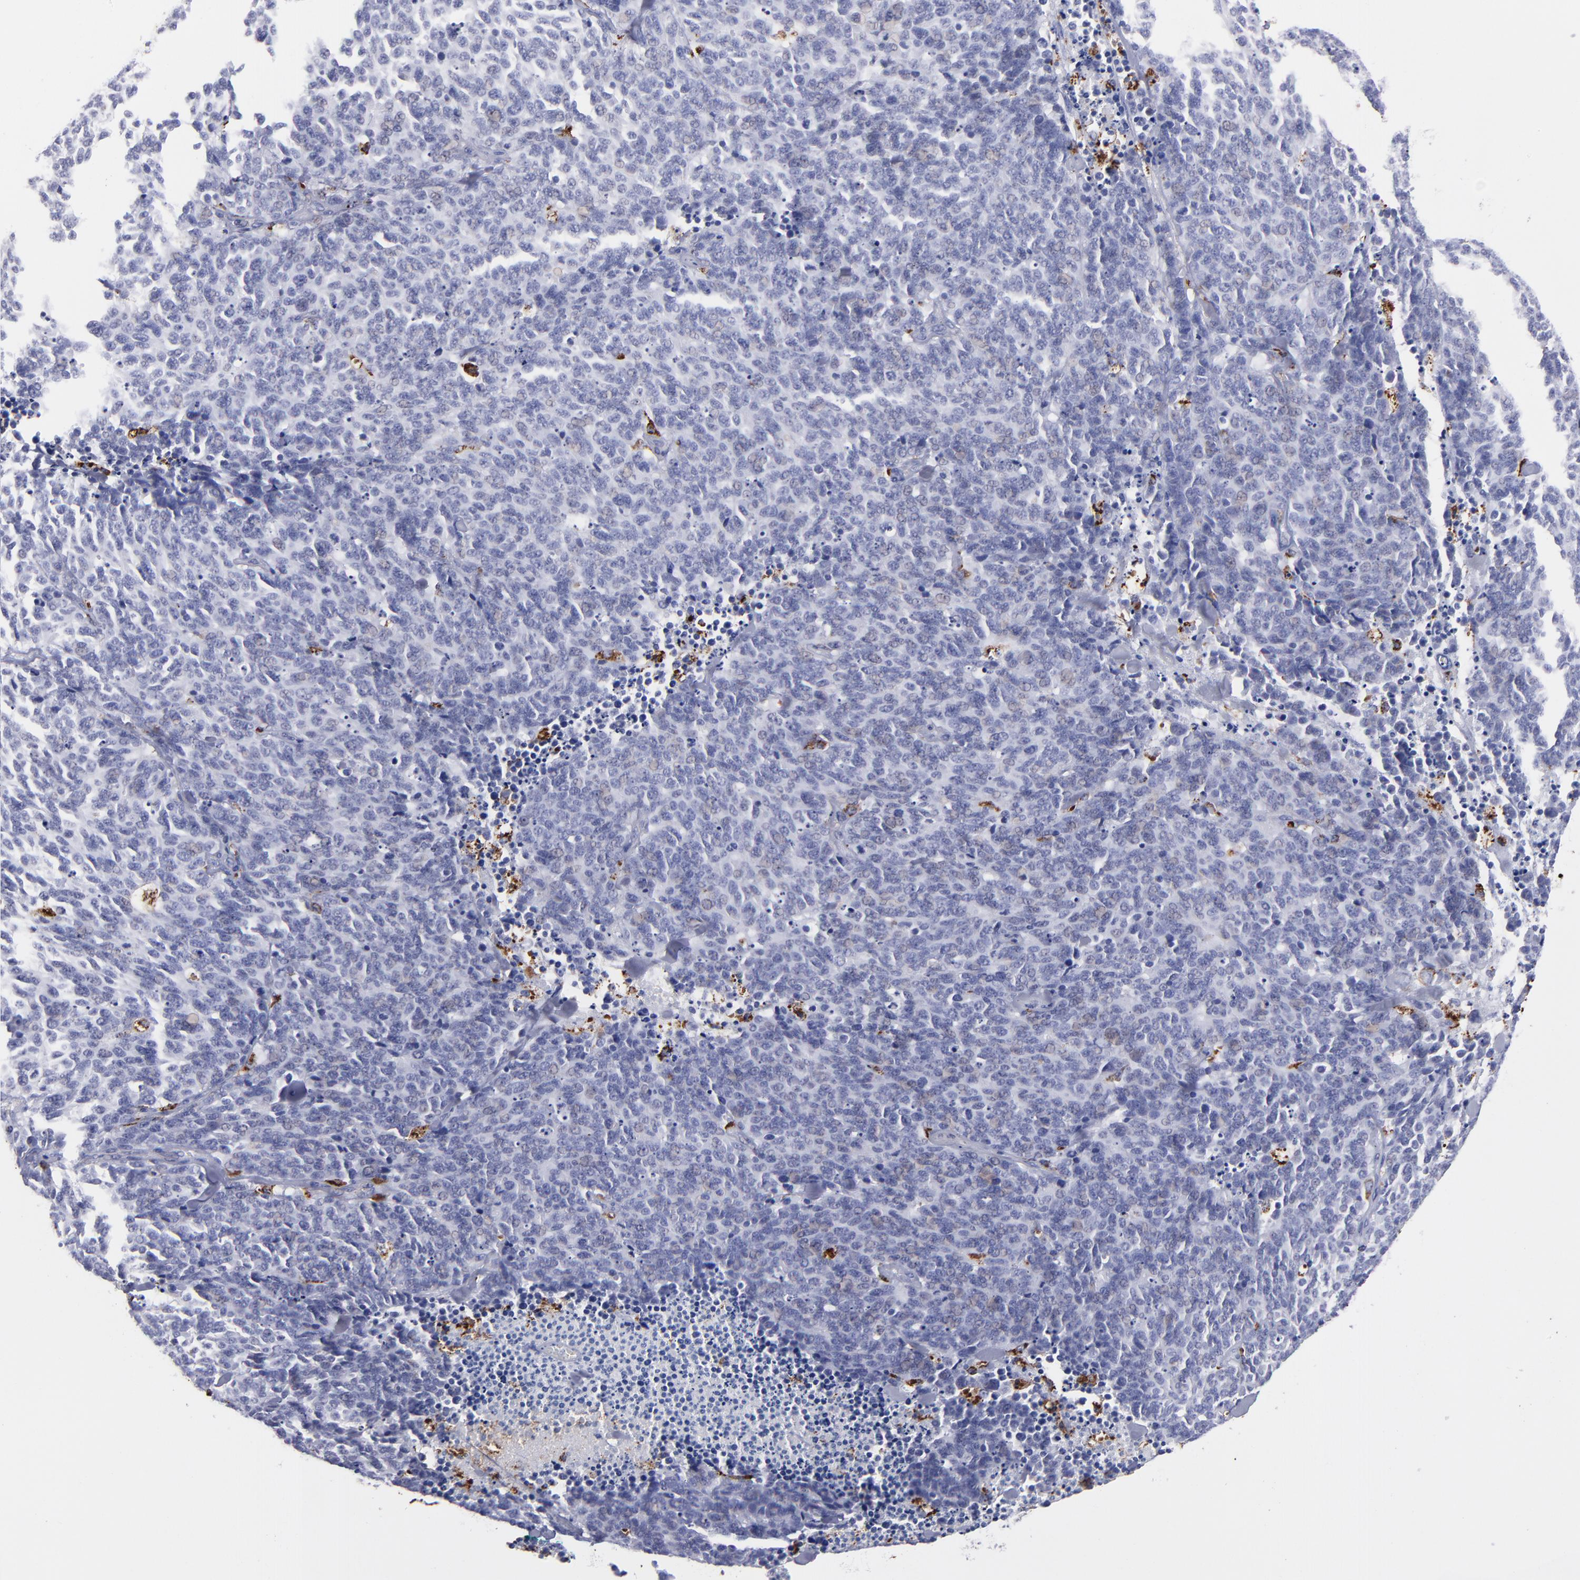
{"staining": {"intensity": "negative", "quantity": "none", "location": "none"}, "tissue": "lung cancer", "cell_type": "Tumor cells", "image_type": "cancer", "snomed": [{"axis": "morphology", "description": "Neoplasm, malignant, NOS"}, {"axis": "topography", "description": "Lung"}], "caption": "An immunohistochemistry (IHC) micrograph of lung cancer is shown. There is no staining in tumor cells of lung cancer.", "gene": "CTSS", "patient": {"sex": "female", "age": 58}}